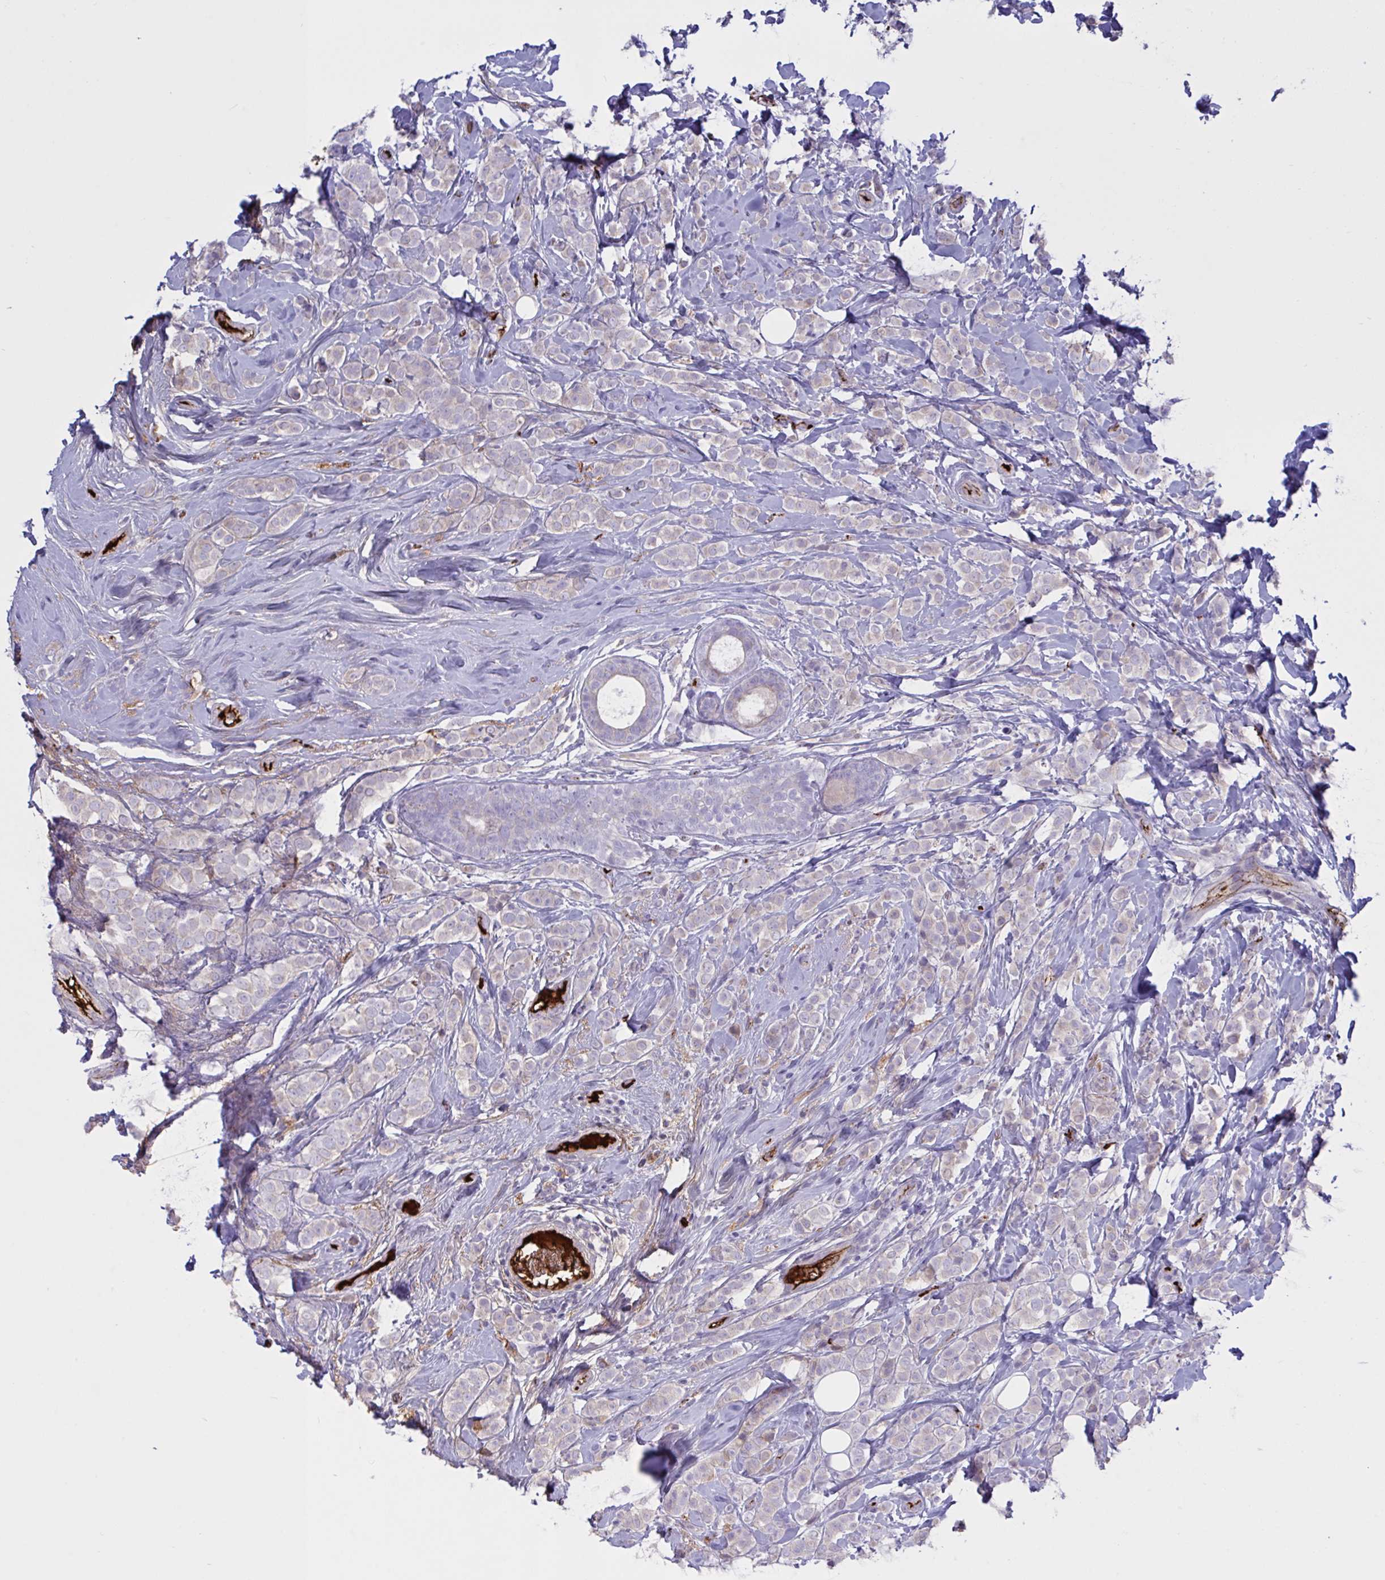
{"staining": {"intensity": "negative", "quantity": "none", "location": "none"}, "tissue": "breast cancer", "cell_type": "Tumor cells", "image_type": "cancer", "snomed": [{"axis": "morphology", "description": "Lobular carcinoma"}, {"axis": "topography", "description": "Breast"}], "caption": "An image of human breast cancer (lobular carcinoma) is negative for staining in tumor cells.", "gene": "IL1R1", "patient": {"sex": "female", "age": 49}}